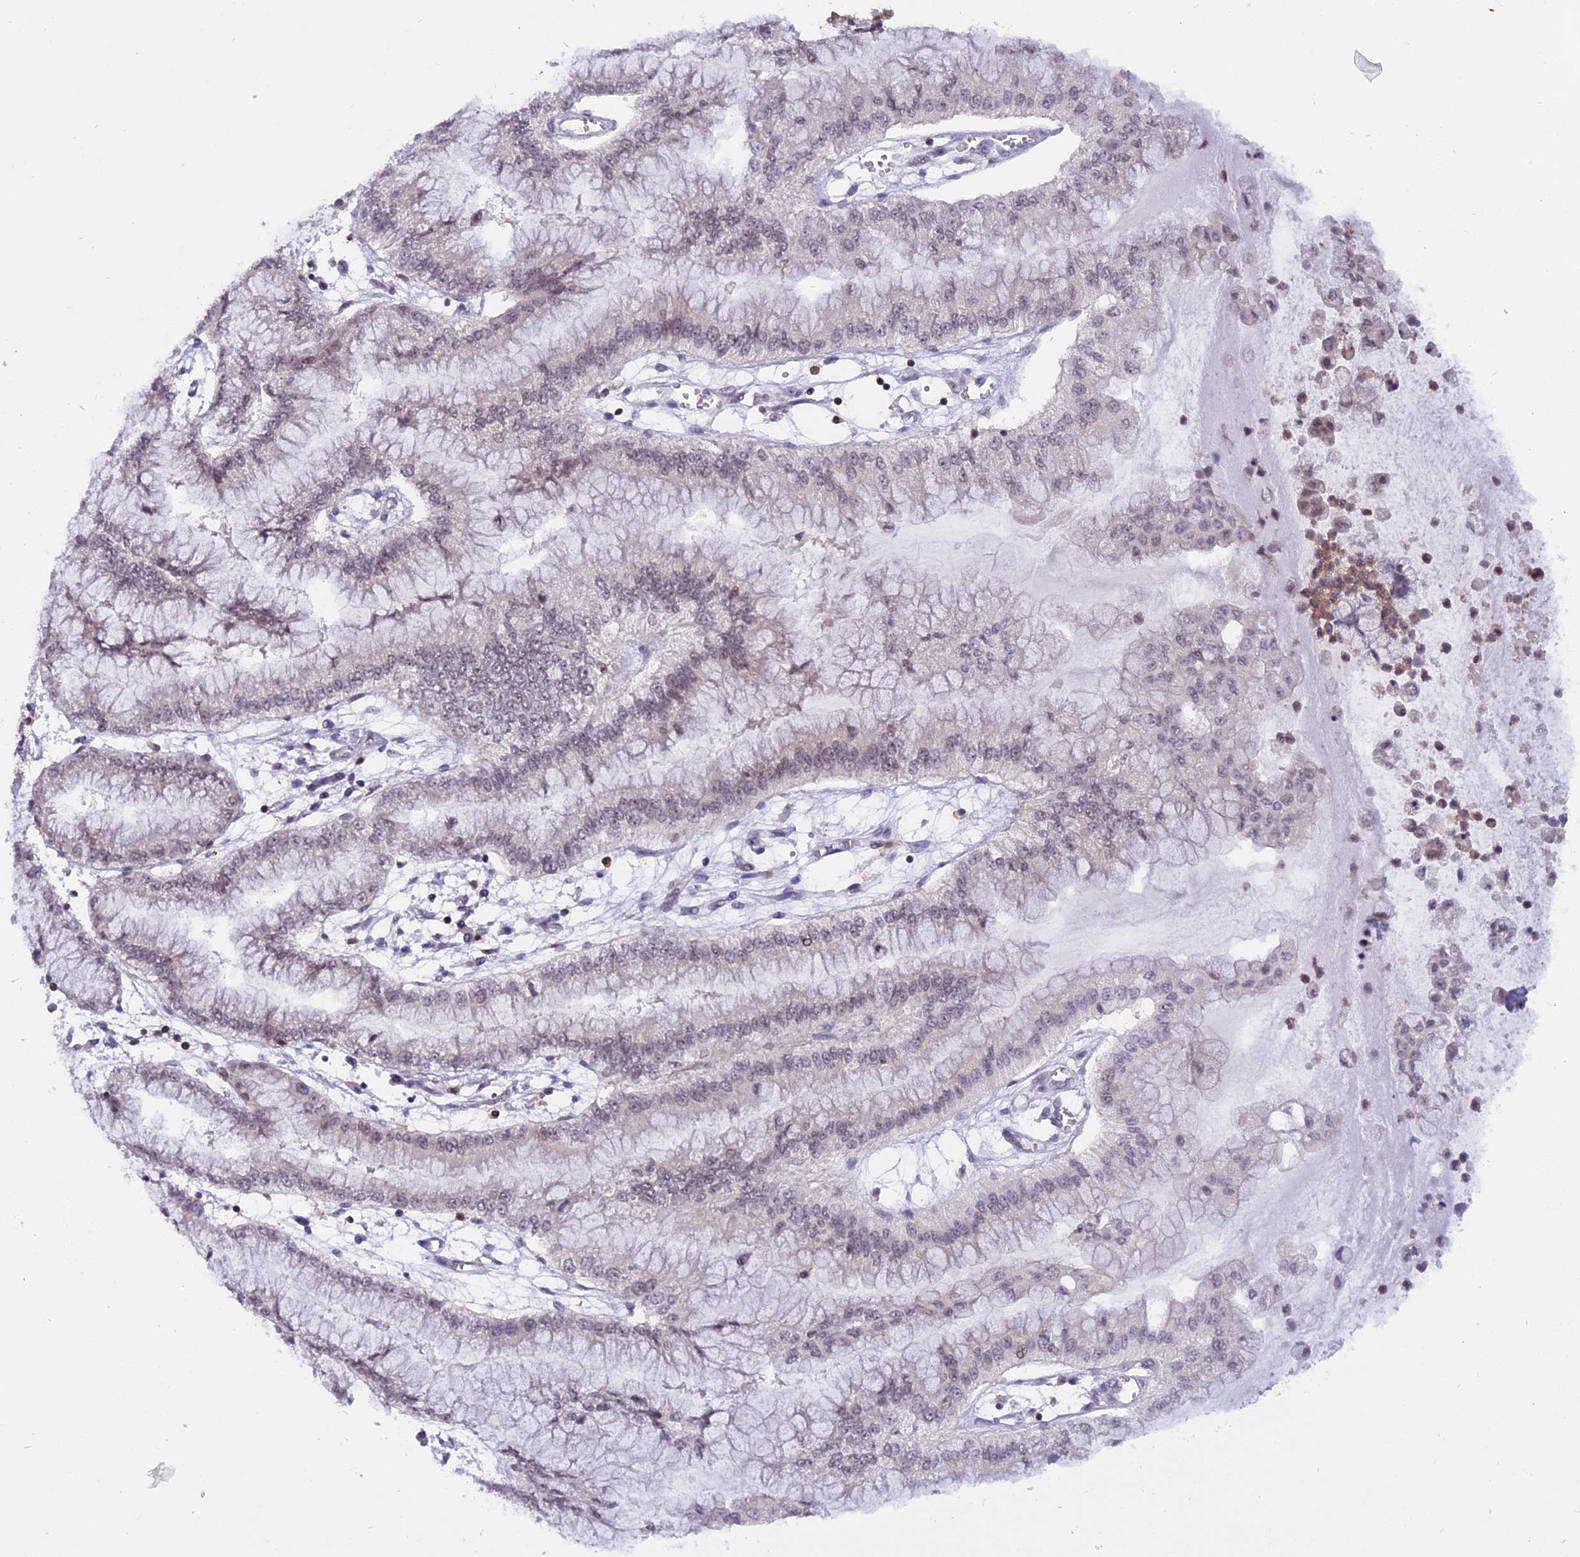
{"staining": {"intensity": "weak", "quantity": "25%-75%", "location": "nuclear"}, "tissue": "pancreatic cancer", "cell_type": "Tumor cells", "image_type": "cancer", "snomed": [{"axis": "morphology", "description": "Adenocarcinoma, NOS"}, {"axis": "topography", "description": "Pancreas"}], "caption": "This photomicrograph exhibits IHC staining of pancreatic adenocarcinoma, with low weak nuclear positivity in about 25%-75% of tumor cells.", "gene": "TADA3", "patient": {"sex": "male", "age": 73}}